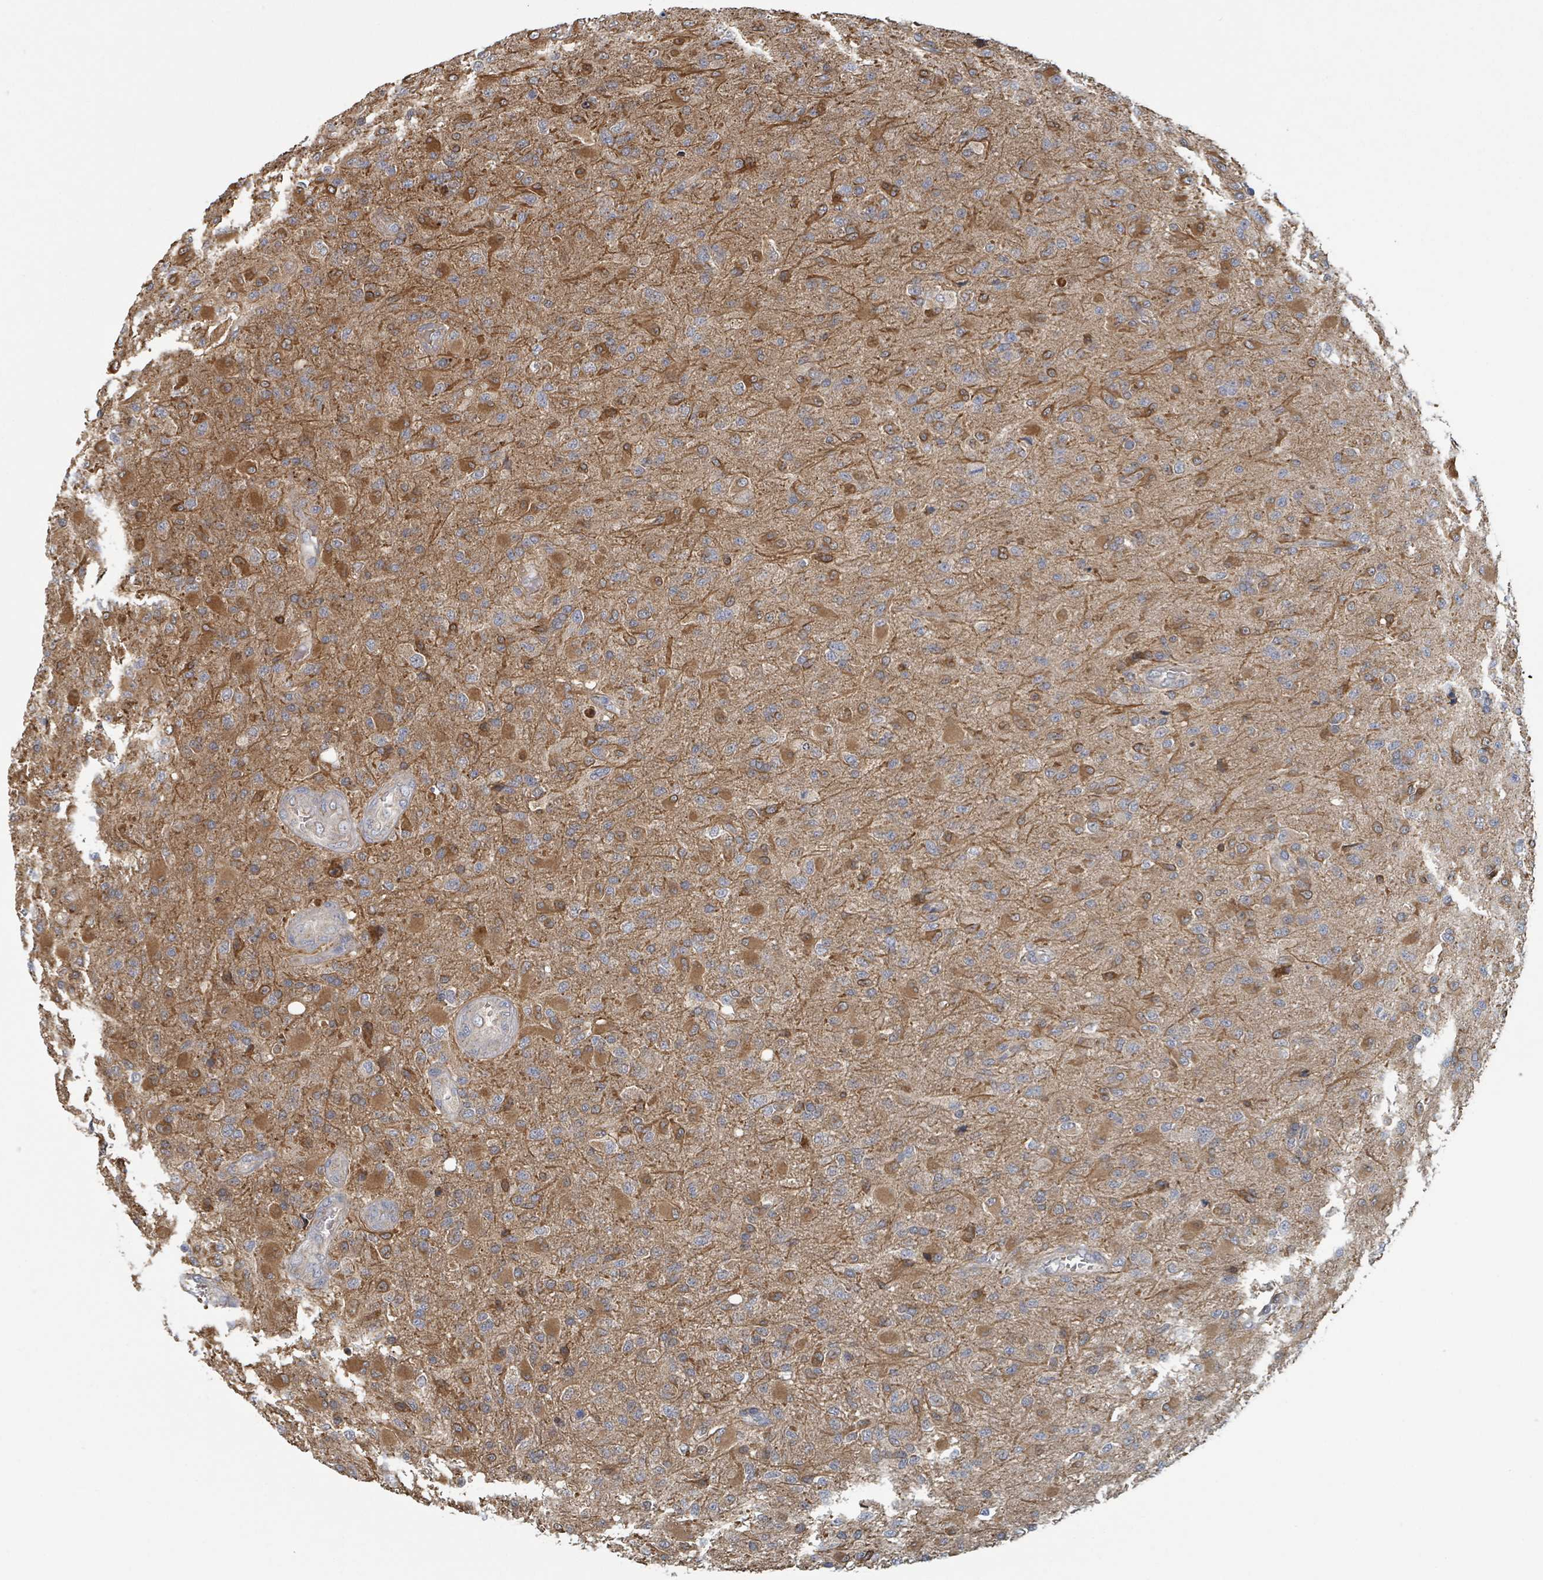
{"staining": {"intensity": "moderate", "quantity": ">75%", "location": "cytoplasmic/membranous"}, "tissue": "glioma", "cell_type": "Tumor cells", "image_type": "cancer", "snomed": [{"axis": "morphology", "description": "Glioma, malignant, Low grade"}, {"axis": "topography", "description": "Brain"}], "caption": "Low-grade glioma (malignant) stained with a brown dye shows moderate cytoplasmic/membranous positive positivity in approximately >75% of tumor cells.", "gene": "HIVEP1", "patient": {"sex": "male", "age": 65}}